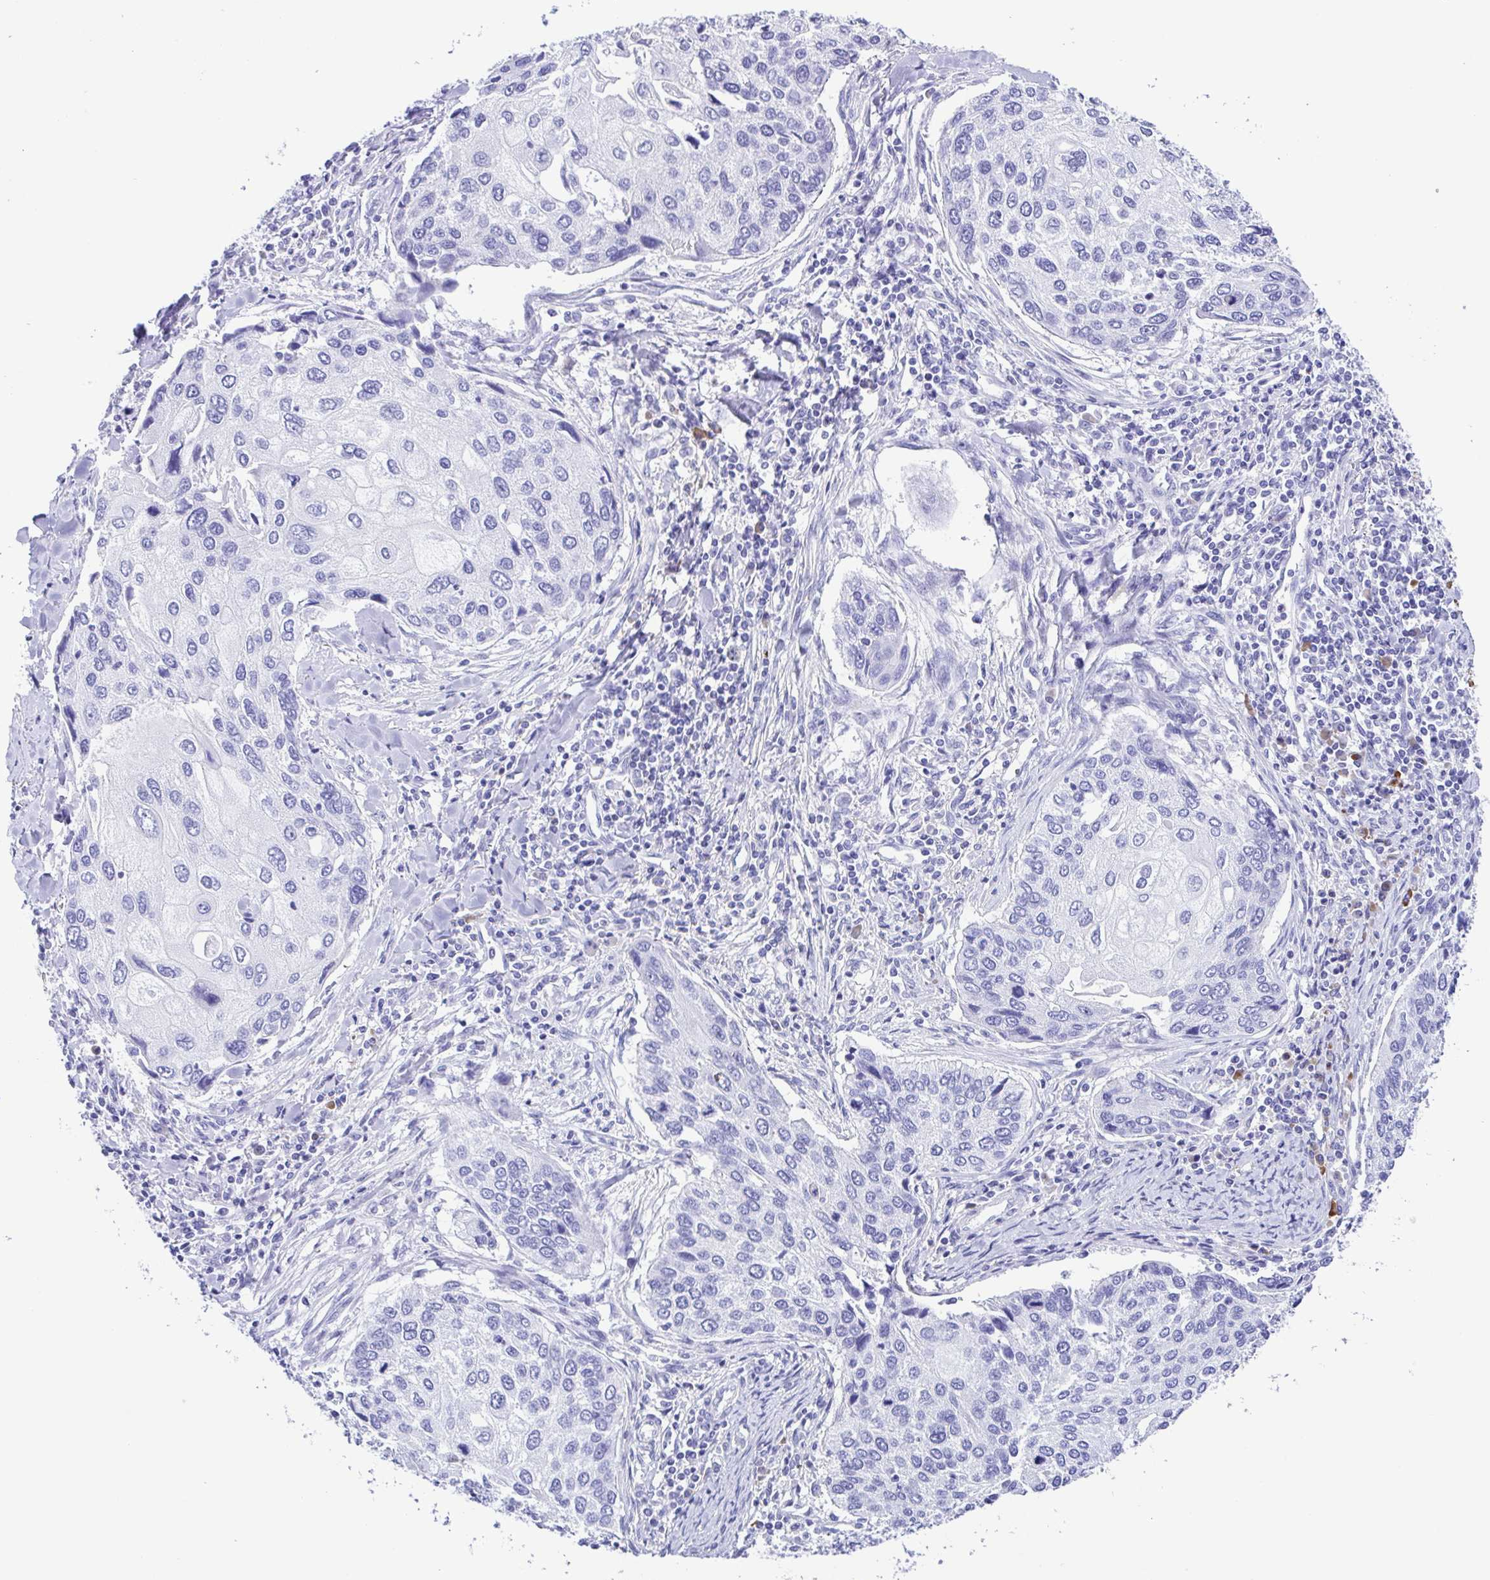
{"staining": {"intensity": "negative", "quantity": "none", "location": "none"}, "tissue": "lung cancer", "cell_type": "Tumor cells", "image_type": "cancer", "snomed": [{"axis": "morphology", "description": "Squamous cell carcinoma, NOS"}, {"axis": "morphology", "description": "Squamous cell carcinoma, metastatic, NOS"}, {"axis": "topography", "description": "Lung"}], "caption": "Human lung cancer stained for a protein using immunohistochemistry (IHC) demonstrates no positivity in tumor cells.", "gene": "GPR17", "patient": {"sex": "male", "age": 63}}